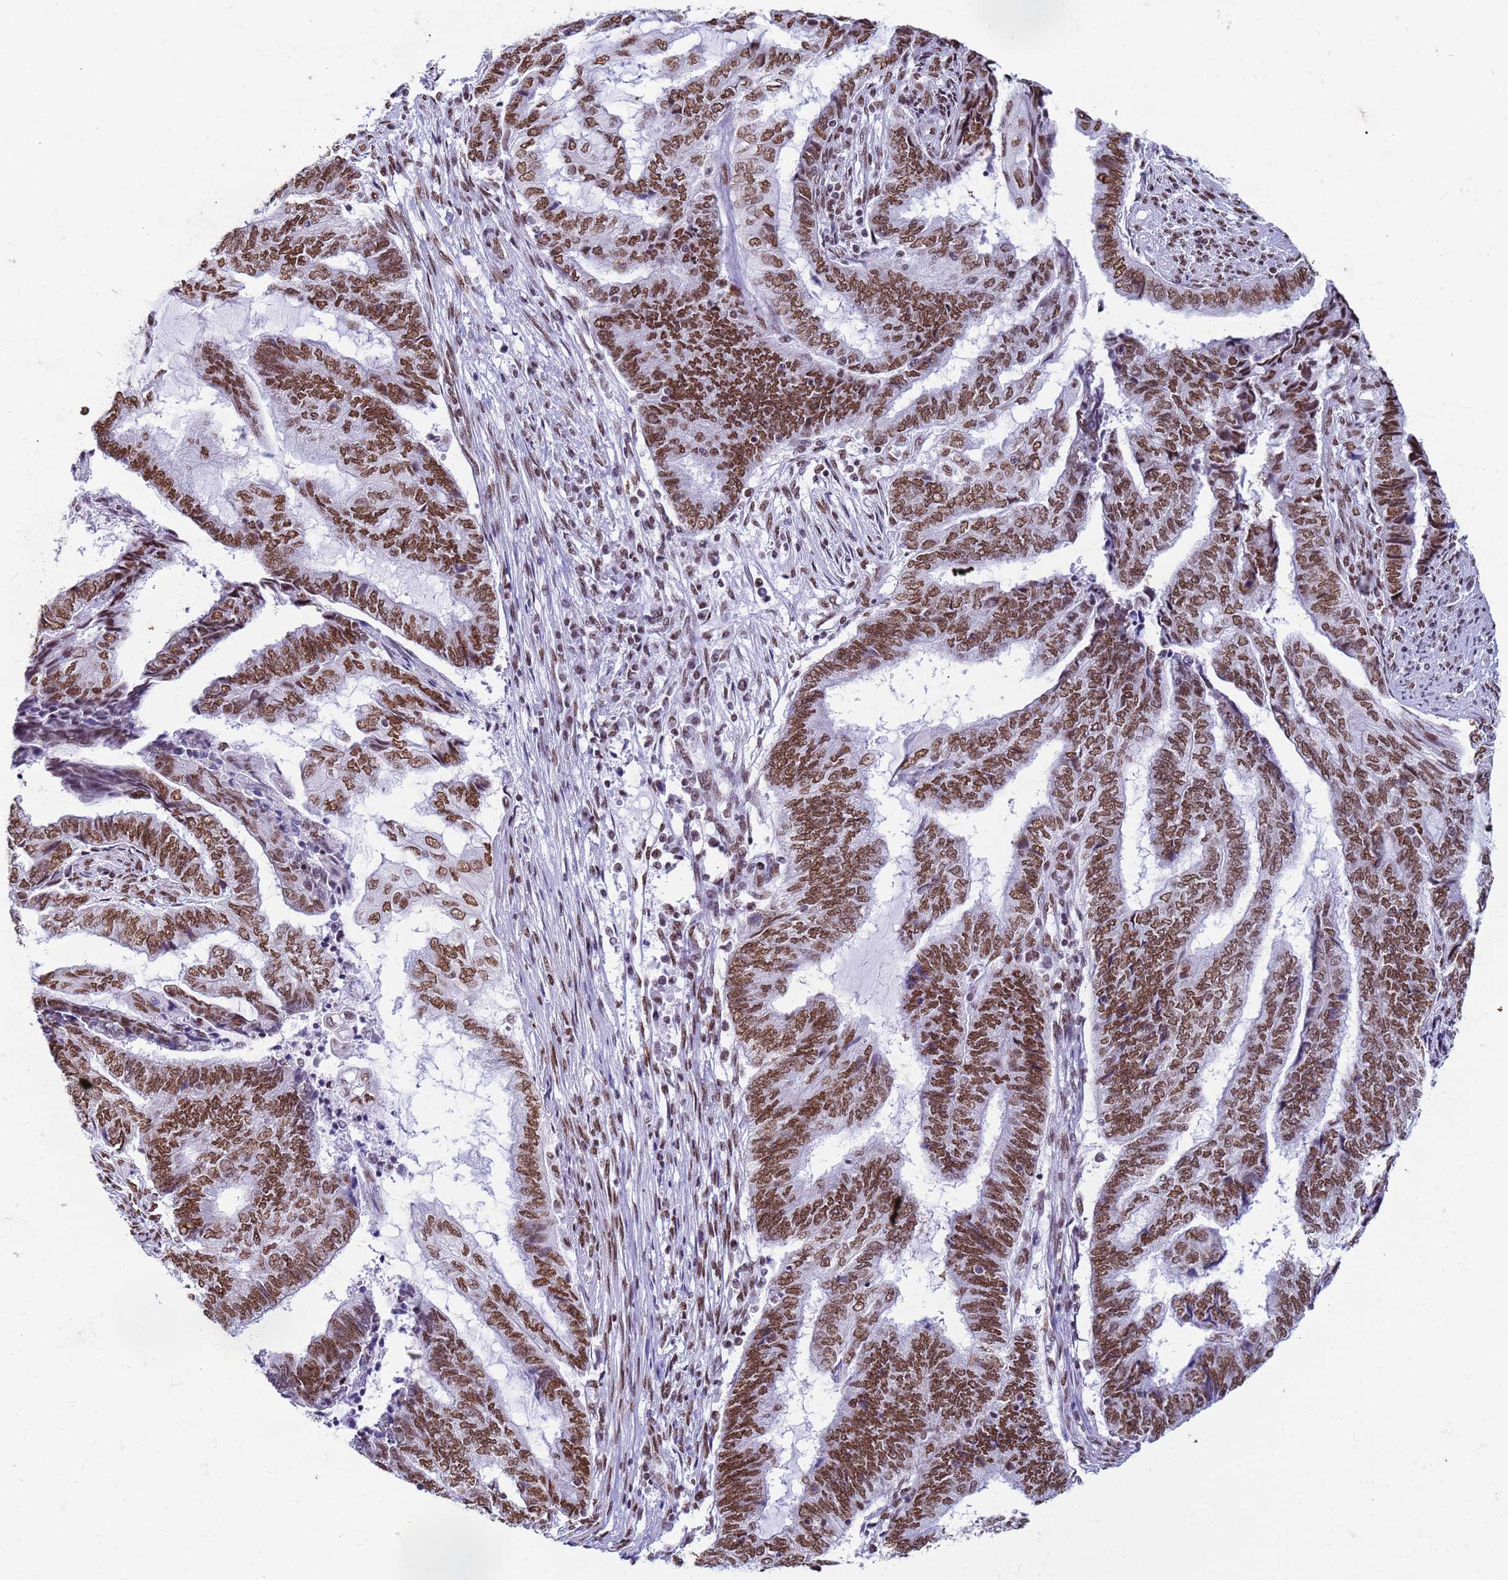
{"staining": {"intensity": "strong", "quantity": ">75%", "location": "nuclear"}, "tissue": "endometrial cancer", "cell_type": "Tumor cells", "image_type": "cancer", "snomed": [{"axis": "morphology", "description": "Adenocarcinoma, NOS"}, {"axis": "topography", "description": "Uterus"}, {"axis": "topography", "description": "Endometrium"}], "caption": "Protein analysis of endometrial adenocarcinoma tissue reveals strong nuclear expression in about >75% of tumor cells. (brown staining indicates protein expression, while blue staining denotes nuclei).", "gene": "FAM170B", "patient": {"sex": "female", "age": 70}}